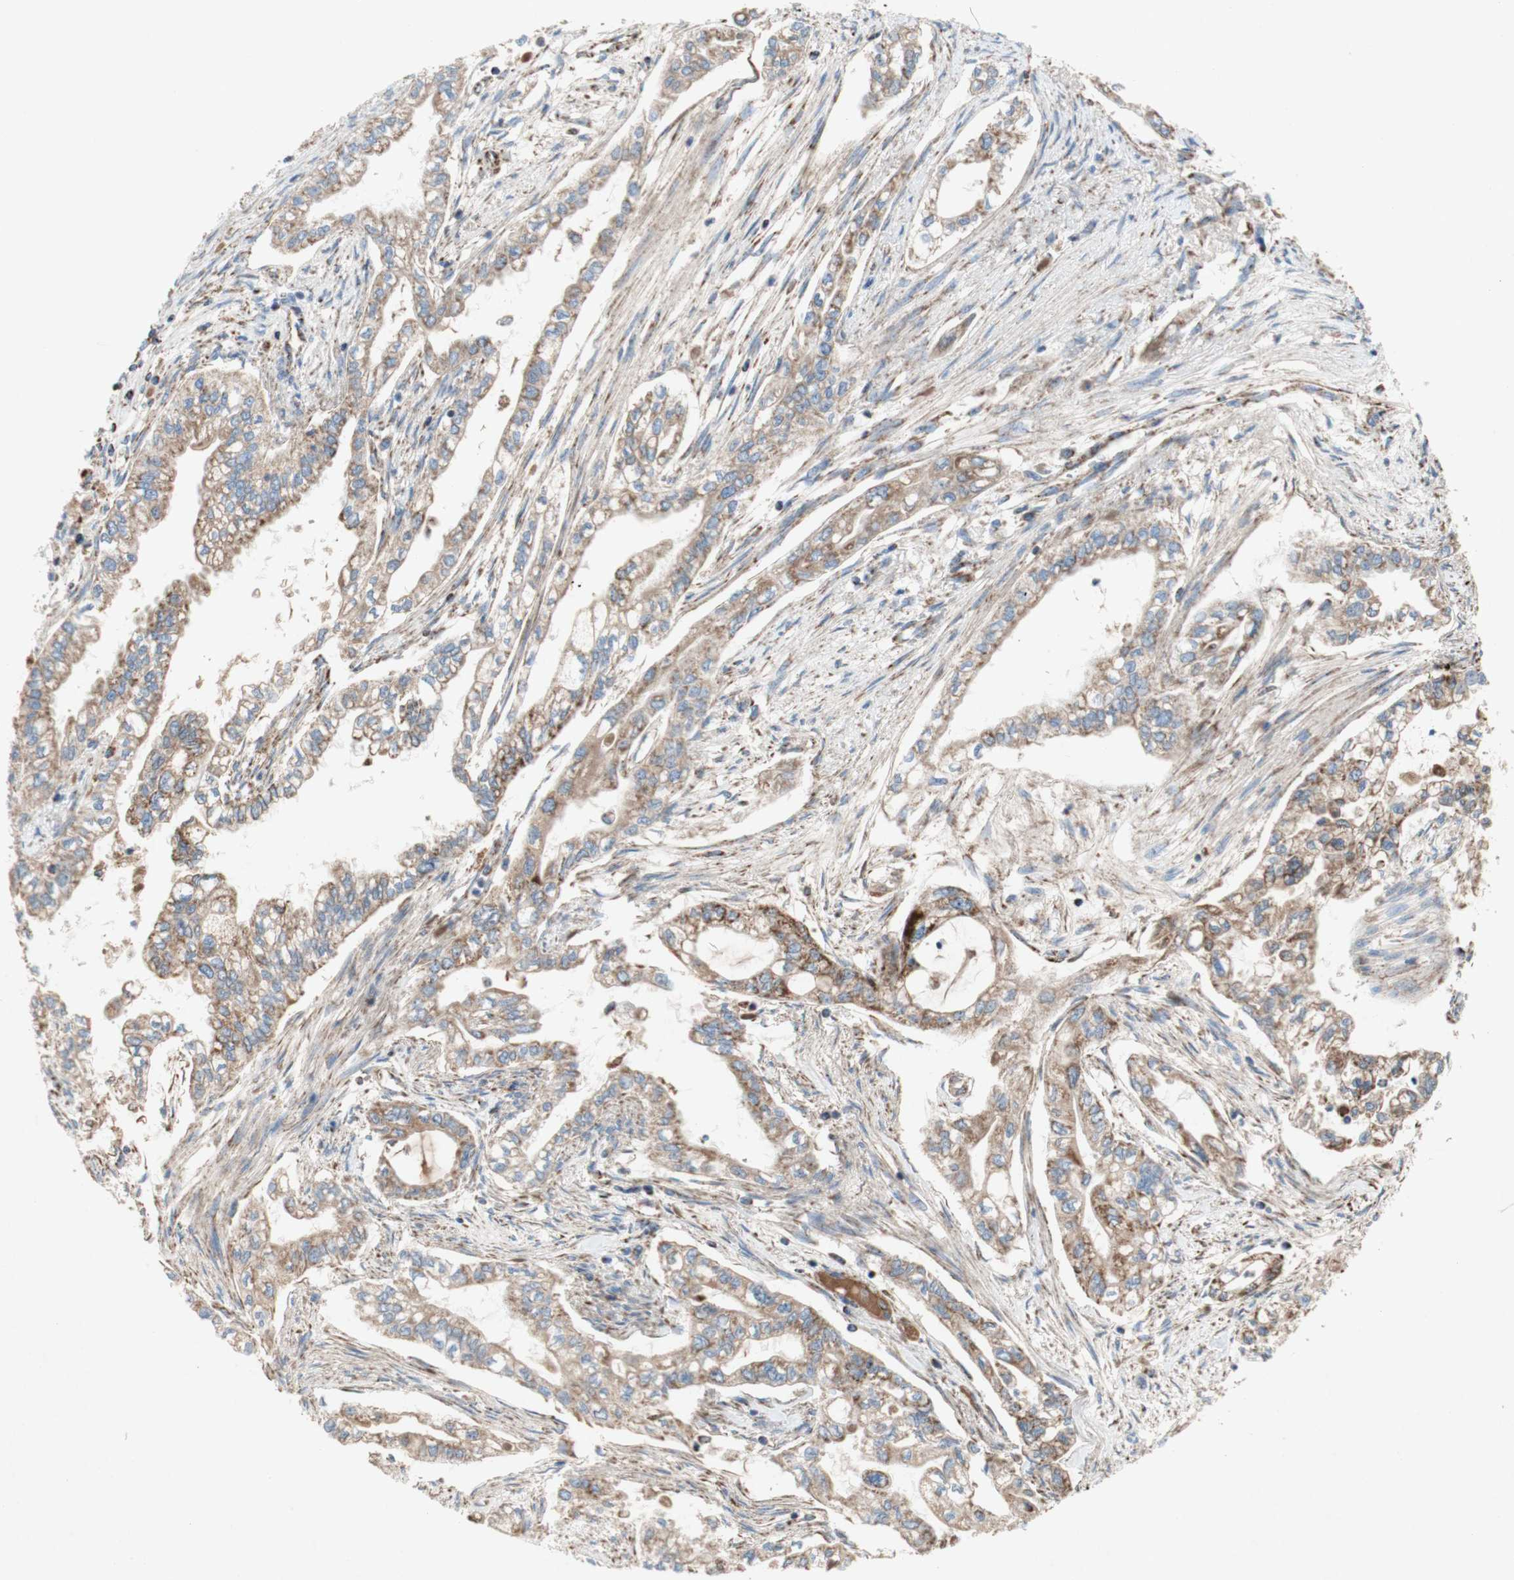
{"staining": {"intensity": "weak", "quantity": ">75%", "location": "cytoplasmic/membranous"}, "tissue": "pancreatic cancer", "cell_type": "Tumor cells", "image_type": "cancer", "snomed": [{"axis": "morphology", "description": "Normal tissue, NOS"}, {"axis": "topography", "description": "Pancreas"}], "caption": "The immunohistochemical stain highlights weak cytoplasmic/membranous expression in tumor cells of pancreatic cancer tissue. (brown staining indicates protein expression, while blue staining denotes nuclei).", "gene": "SDHB", "patient": {"sex": "male", "age": 42}}